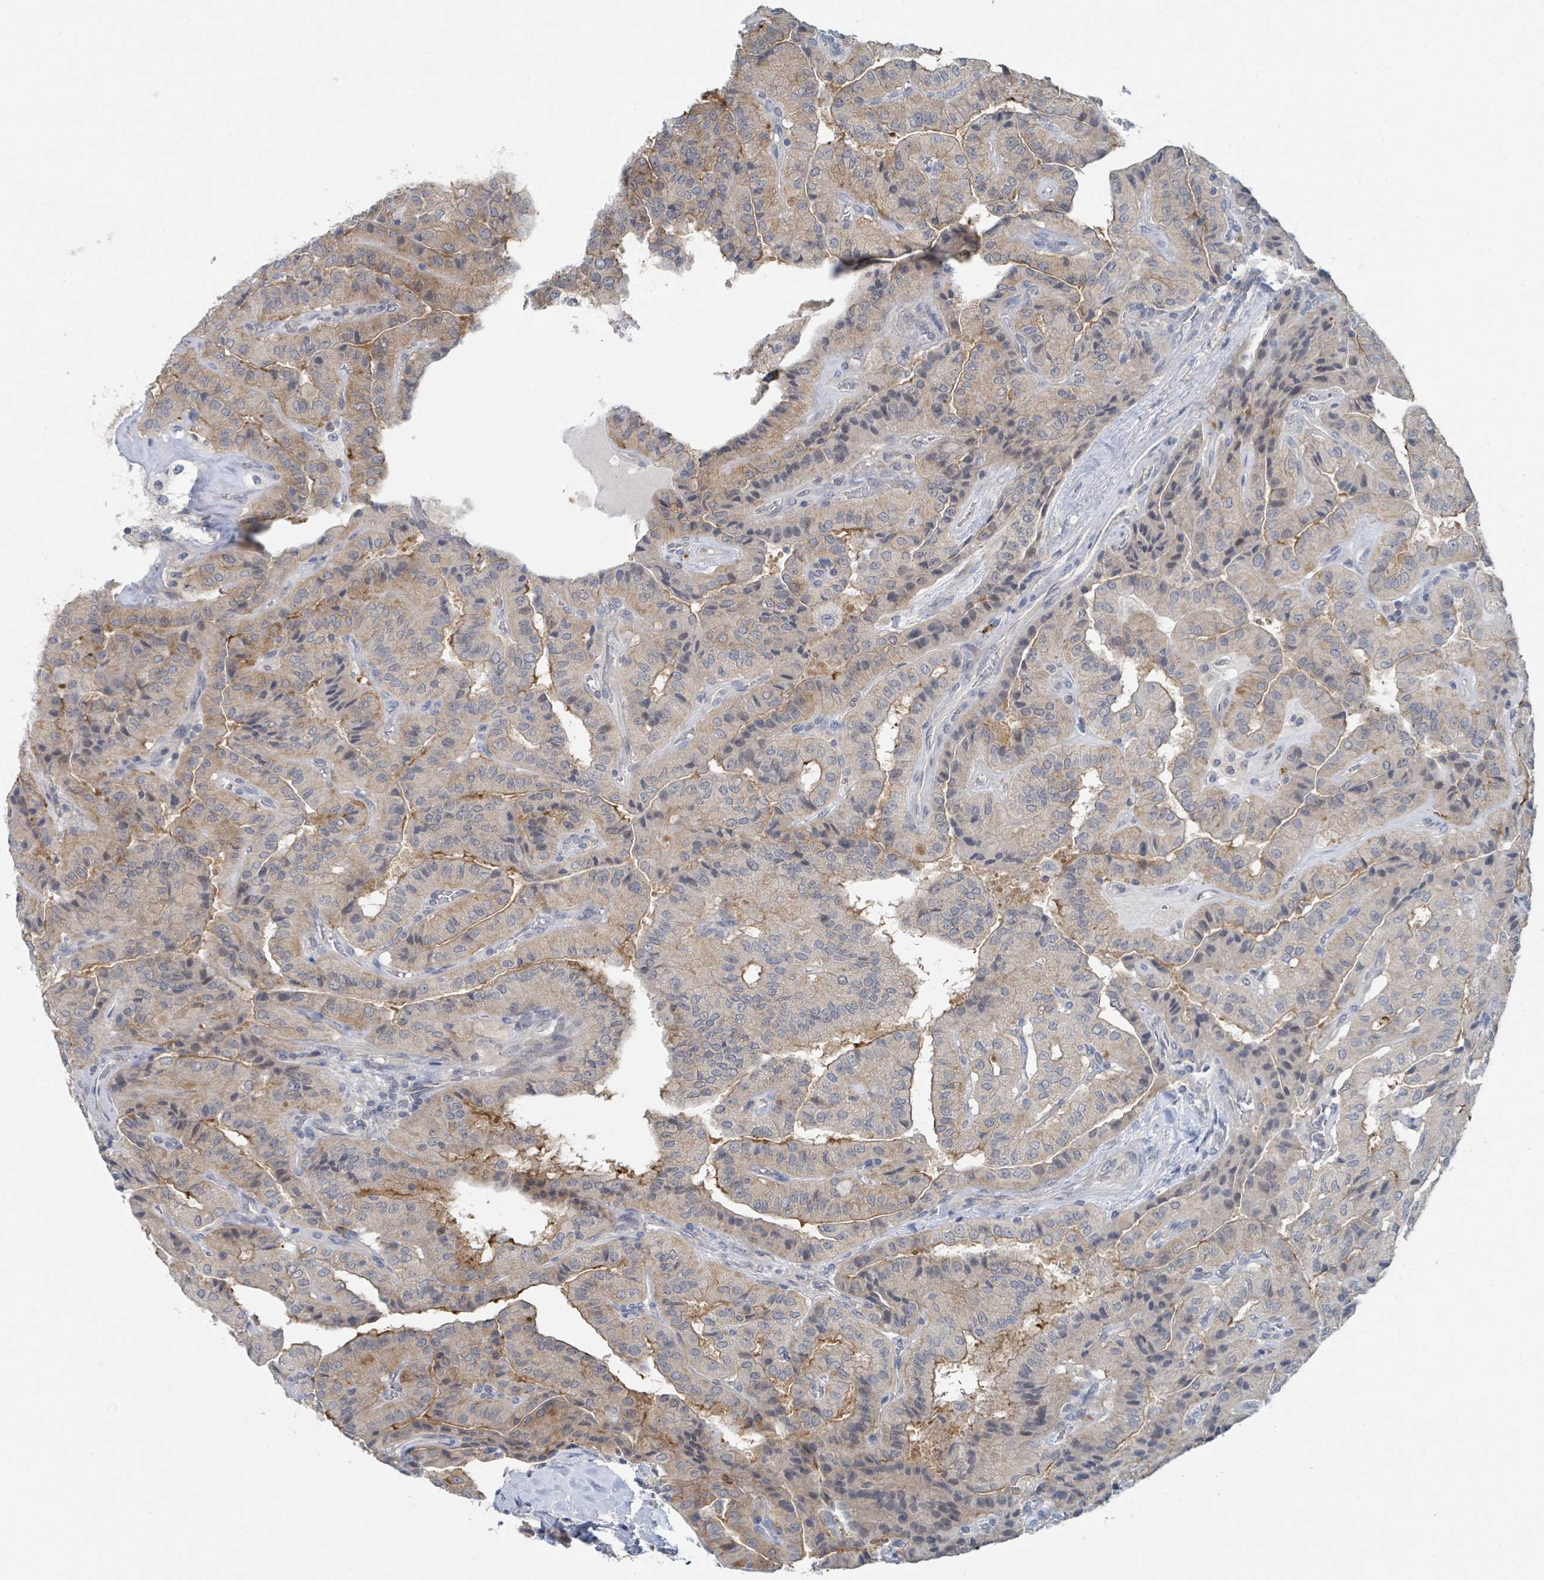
{"staining": {"intensity": "weak", "quantity": "<25%", "location": "cytoplasmic/membranous"}, "tissue": "thyroid cancer", "cell_type": "Tumor cells", "image_type": "cancer", "snomed": [{"axis": "morphology", "description": "Normal tissue, NOS"}, {"axis": "morphology", "description": "Papillary adenocarcinoma, NOS"}, {"axis": "topography", "description": "Thyroid gland"}], "caption": "Protein analysis of thyroid papillary adenocarcinoma demonstrates no significant positivity in tumor cells.", "gene": "ANKRD55", "patient": {"sex": "female", "age": 59}}